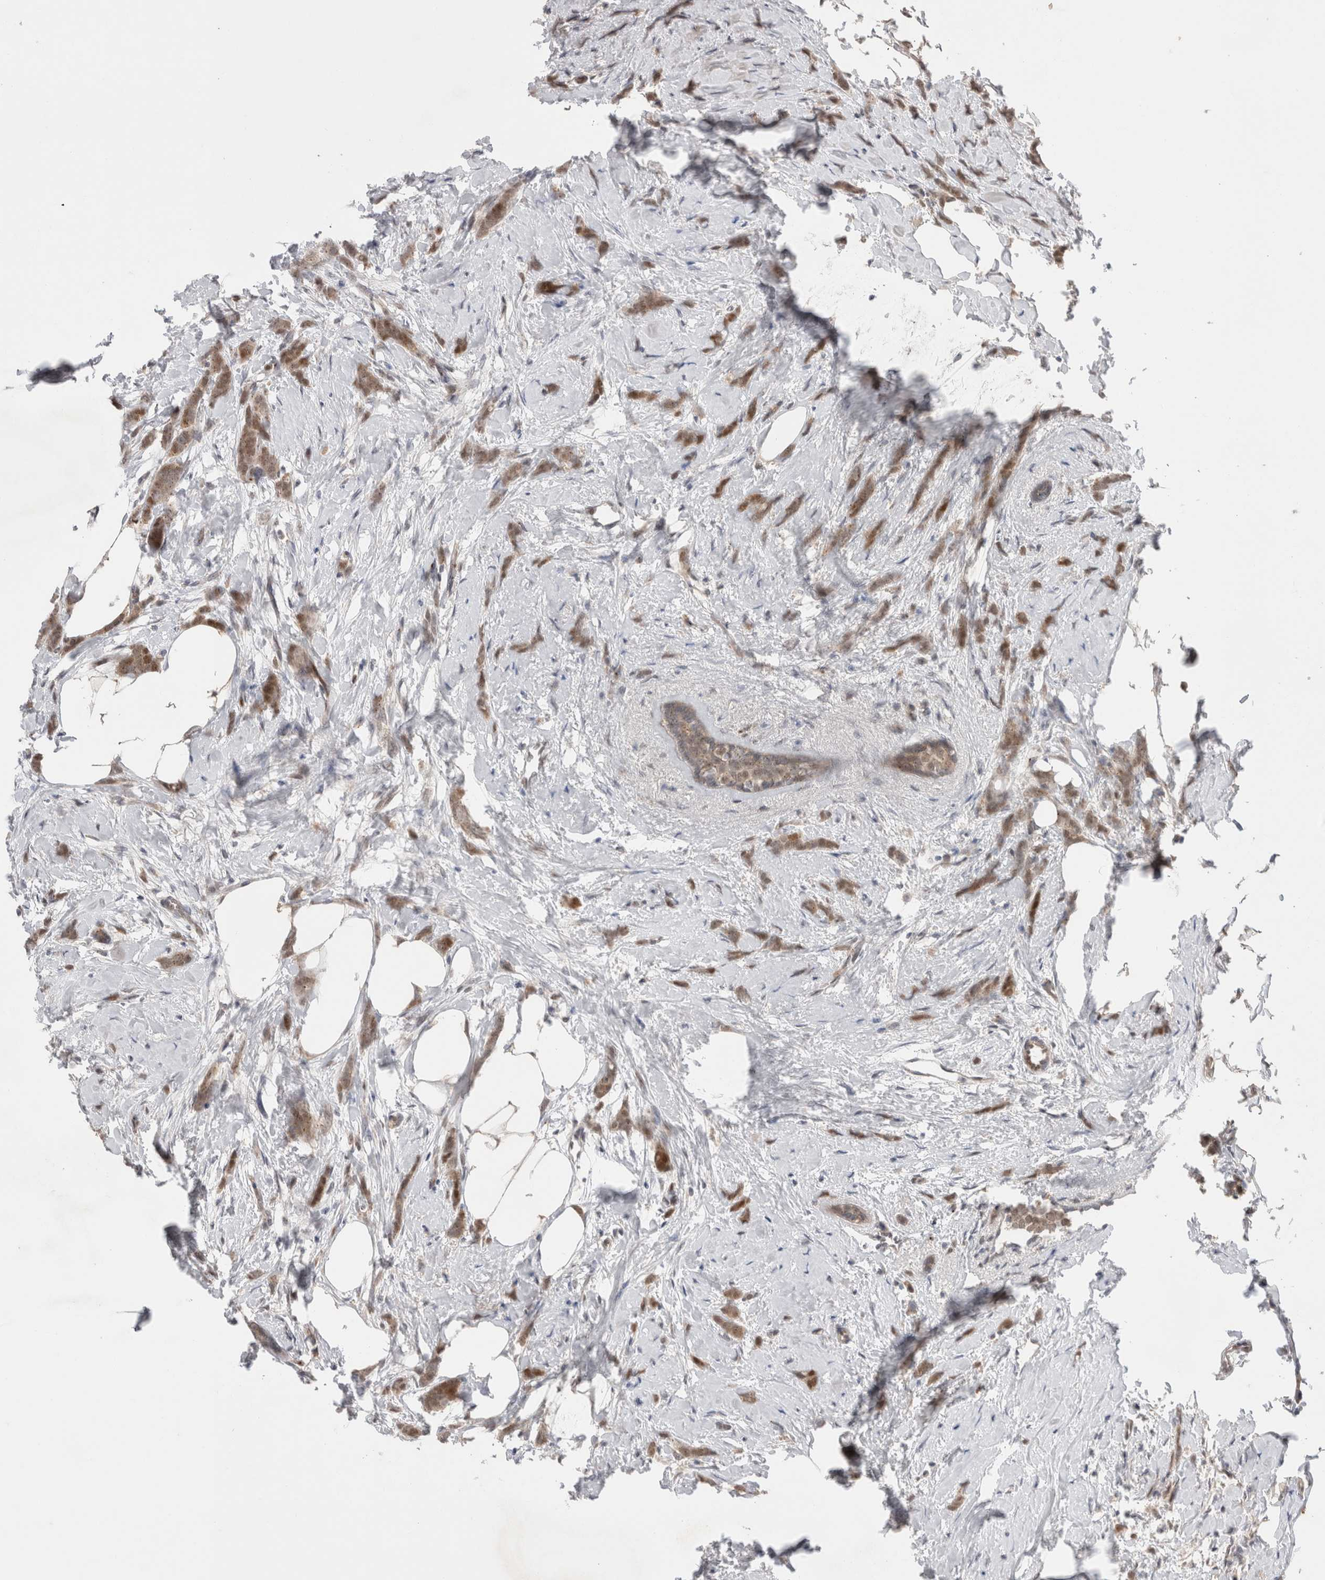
{"staining": {"intensity": "moderate", "quantity": ">75%", "location": "cytoplasmic/membranous"}, "tissue": "breast cancer", "cell_type": "Tumor cells", "image_type": "cancer", "snomed": [{"axis": "morphology", "description": "Lobular carcinoma, in situ"}, {"axis": "morphology", "description": "Lobular carcinoma"}, {"axis": "topography", "description": "Breast"}], "caption": "Immunohistochemical staining of lobular carcinoma in situ (breast) displays medium levels of moderate cytoplasmic/membranous protein staining in approximately >75% of tumor cells. (Brightfield microscopy of DAB IHC at high magnification).", "gene": "SLC29A1", "patient": {"sex": "female", "age": 41}}